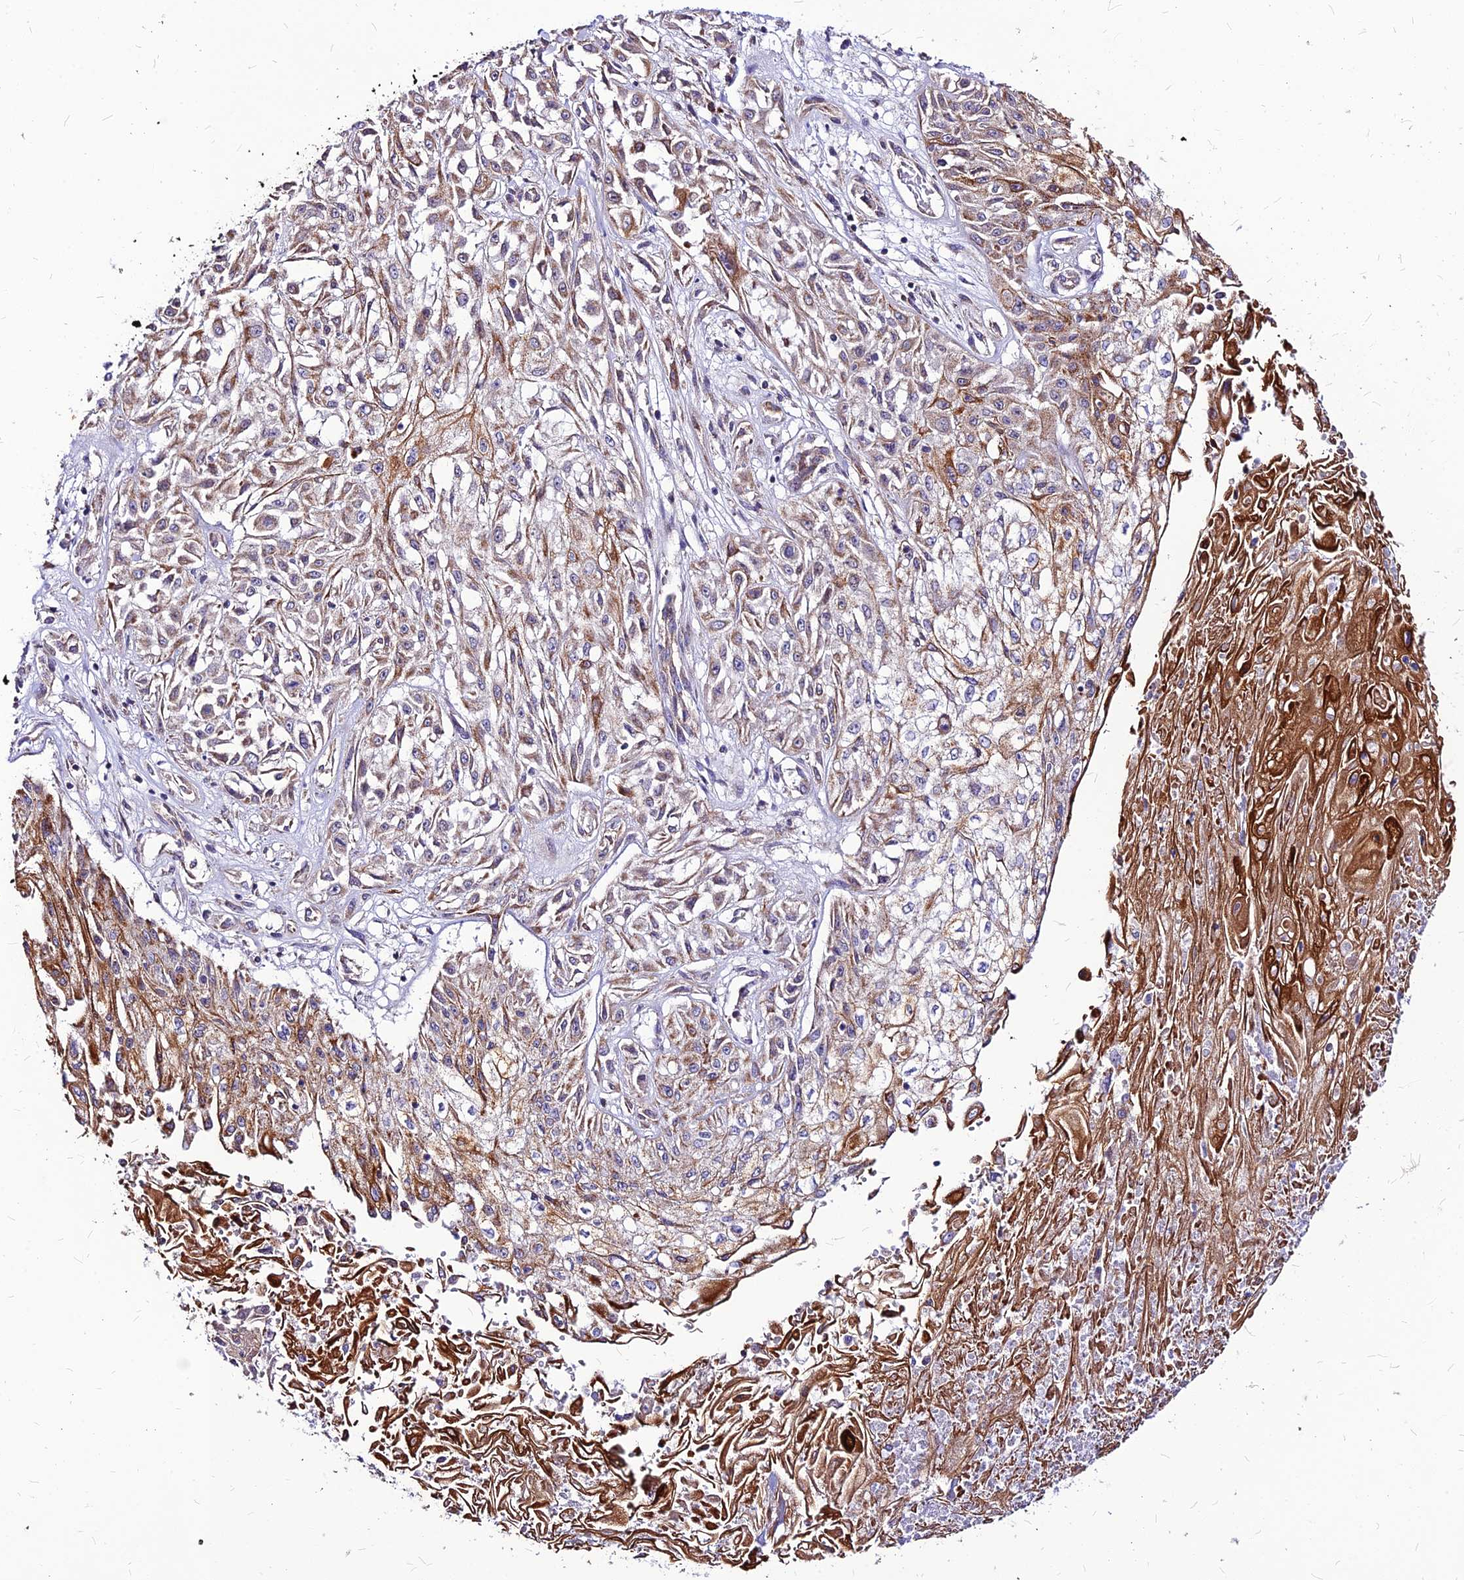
{"staining": {"intensity": "strong", "quantity": "25%-75%", "location": "cytoplasmic/membranous"}, "tissue": "skin cancer", "cell_type": "Tumor cells", "image_type": "cancer", "snomed": [{"axis": "morphology", "description": "Squamous cell carcinoma, NOS"}, {"axis": "morphology", "description": "Squamous cell carcinoma, metastatic, NOS"}, {"axis": "topography", "description": "Skin"}, {"axis": "topography", "description": "Lymph node"}], "caption": "Skin cancer (squamous cell carcinoma) was stained to show a protein in brown. There is high levels of strong cytoplasmic/membranous staining in approximately 25%-75% of tumor cells.", "gene": "ECI1", "patient": {"sex": "male", "age": 75}}